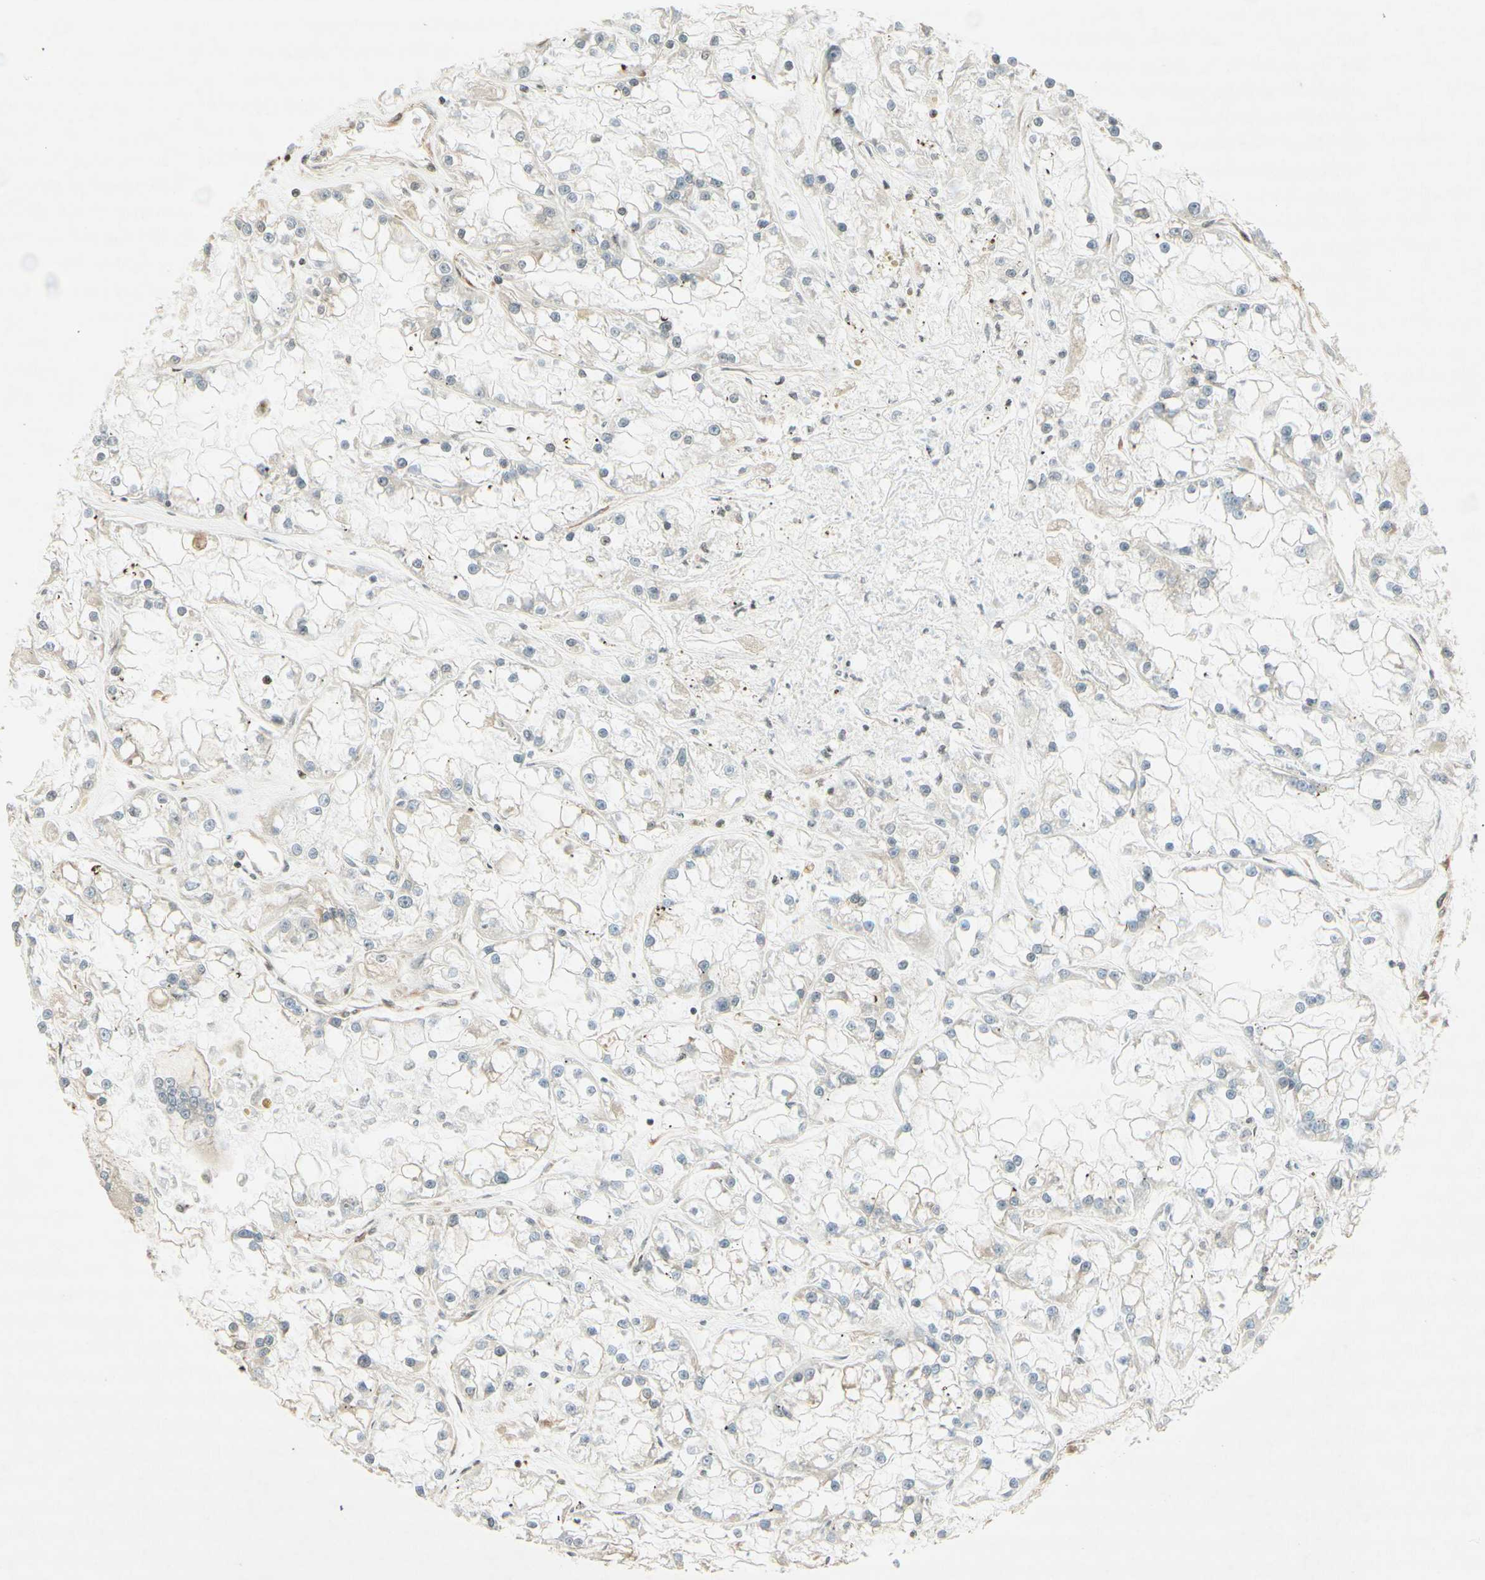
{"staining": {"intensity": "weak", "quantity": "<25%", "location": "cytoplasmic/membranous"}, "tissue": "renal cancer", "cell_type": "Tumor cells", "image_type": "cancer", "snomed": [{"axis": "morphology", "description": "Adenocarcinoma, NOS"}, {"axis": "topography", "description": "Kidney"}], "caption": "Protein analysis of renal adenocarcinoma demonstrates no significant staining in tumor cells.", "gene": "MAP1B", "patient": {"sex": "female", "age": 52}}